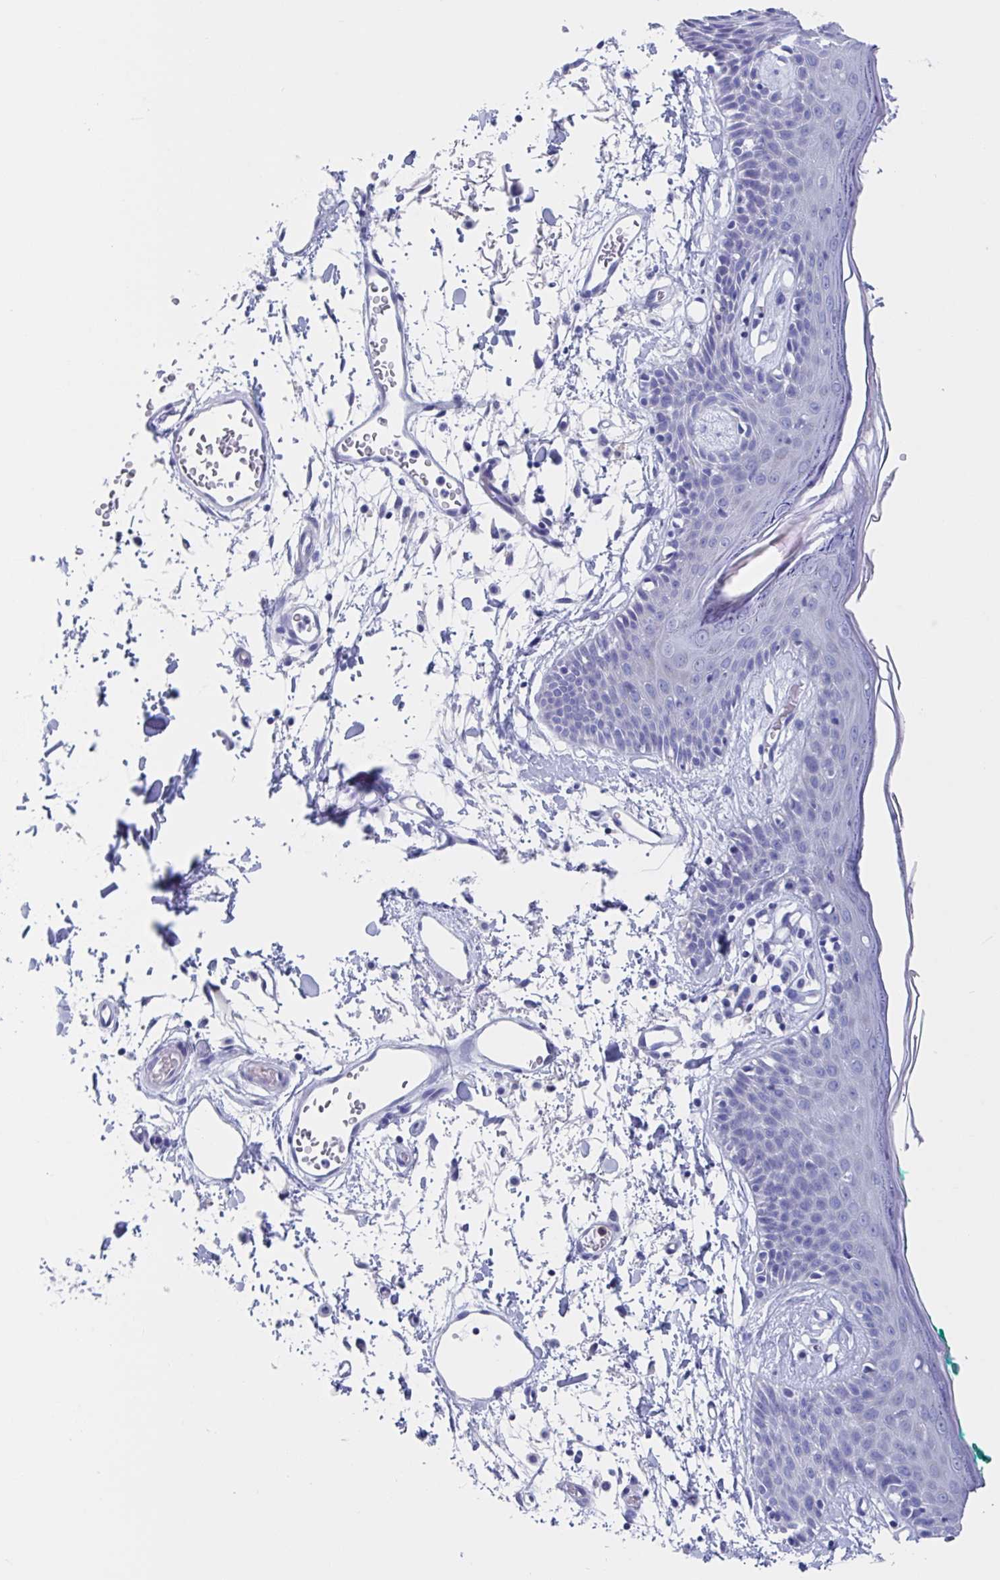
{"staining": {"intensity": "negative", "quantity": "none", "location": "none"}, "tissue": "skin", "cell_type": "Fibroblasts", "image_type": "normal", "snomed": [{"axis": "morphology", "description": "Normal tissue, NOS"}, {"axis": "topography", "description": "Skin"}], "caption": "A high-resolution histopathology image shows immunohistochemistry staining of normal skin, which shows no significant staining in fibroblasts.", "gene": "FCGR3A", "patient": {"sex": "male", "age": 79}}